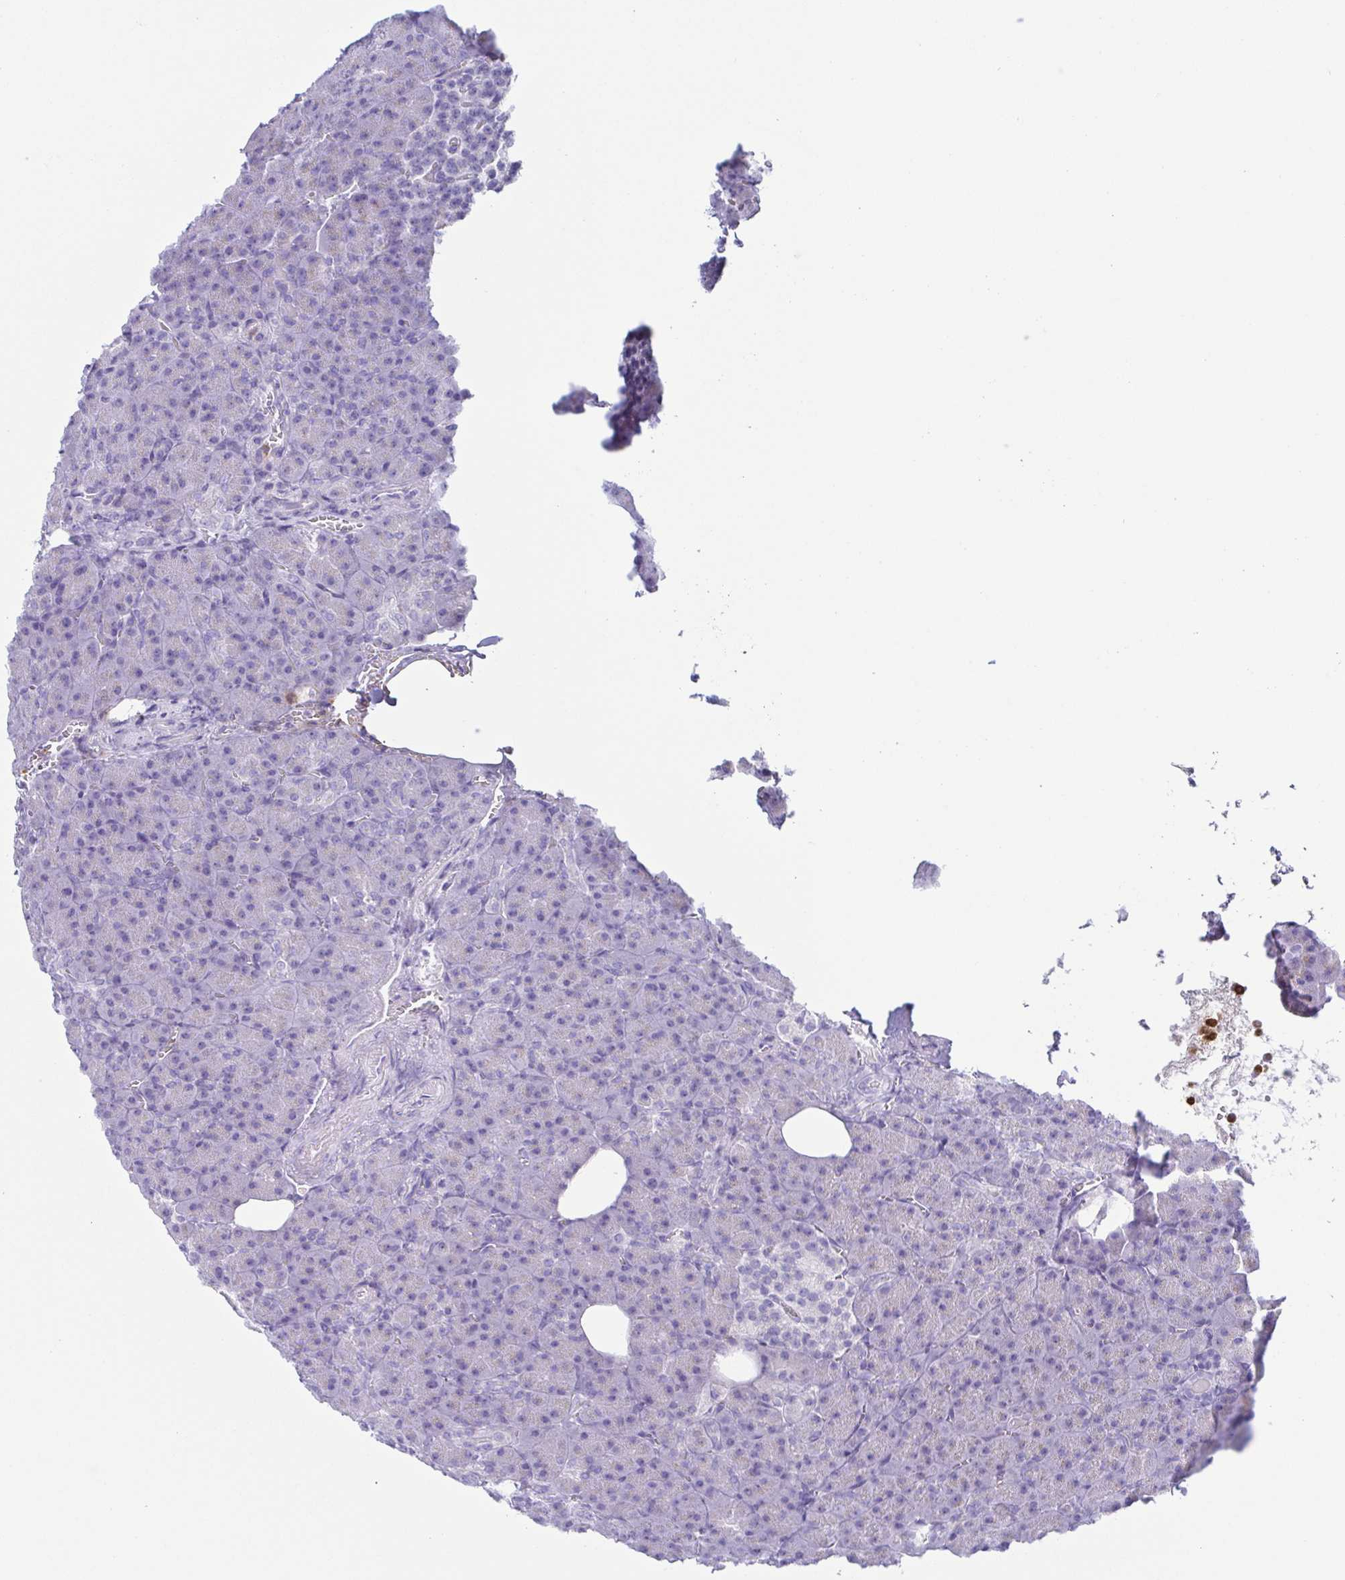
{"staining": {"intensity": "weak", "quantity": "25%-75%", "location": "cytoplasmic/membranous"}, "tissue": "pancreas", "cell_type": "Exocrine glandular cells", "image_type": "normal", "snomed": [{"axis": "morphology", "description": "Normal tissue, NOS"}, {"axis": "topography", "description": "Pancreas"}], "caption": "The micrograph displays a brown stain indicating the presence of a protein in the cytoplasmic/membranous of exocrine glandular cells in pancreas. The protein is stained brown, and the nuclei are stained in blue (DAB IHC with brightfield microscopy, high magnification).", "gene": "AZU1", "patient": {"sex": "female", "age": 74}}